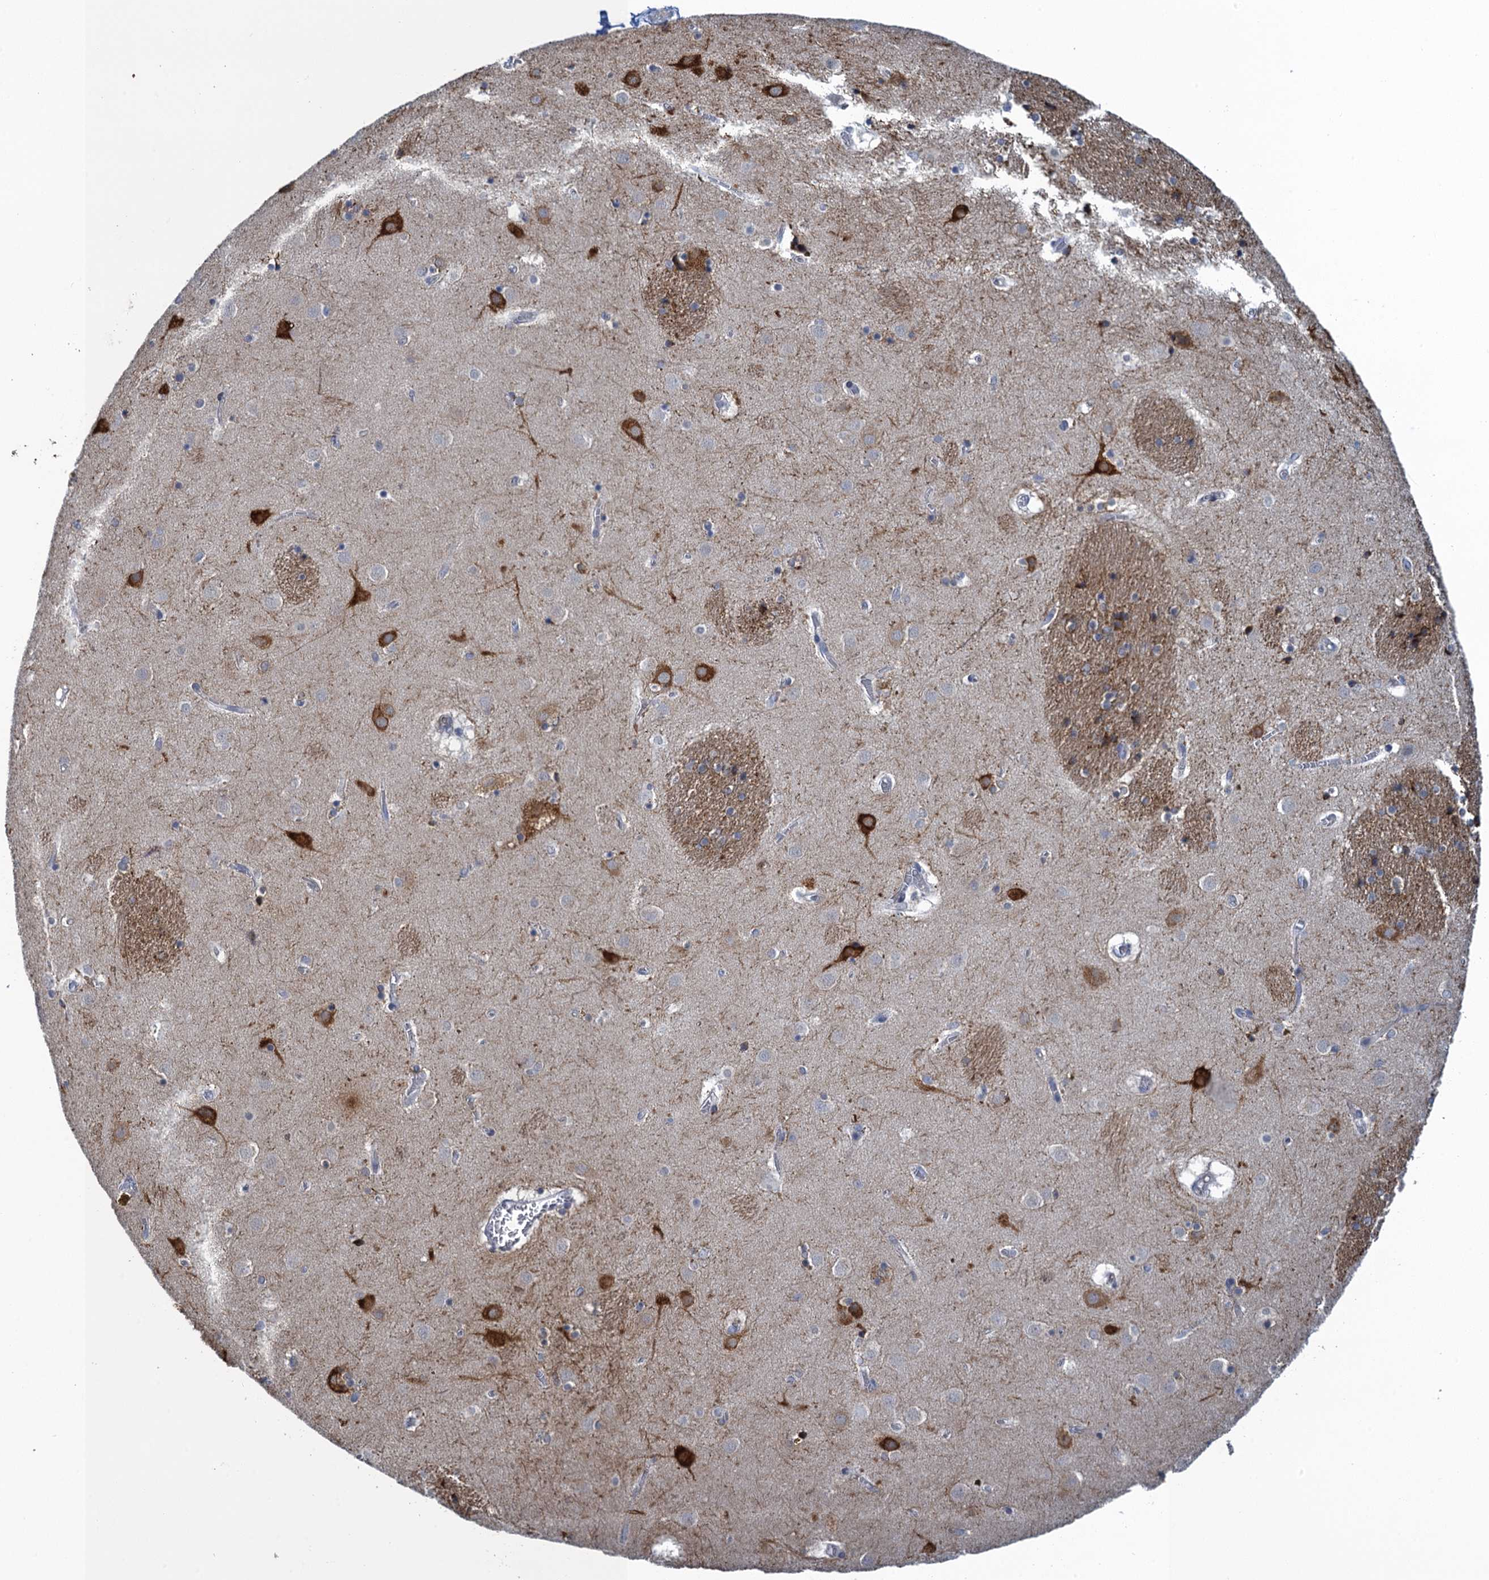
{"staining": {"intensity": "negative", "quantity": "none", "location": "none"}, "tissue": "caudate", "cell_type": "Glial cells", "image_type": "normal", "snomed": [{"axis": "morphology", "description": "Normal tissue, NOS"}, {"axis": "topography", "description": "Lateral ventricle wall"}], "caption": "The histopathology image displays no staining of glial cells in benign caudate.", "gene": "MRFAP1", "patient": {"sex": "male", "age": 70}}